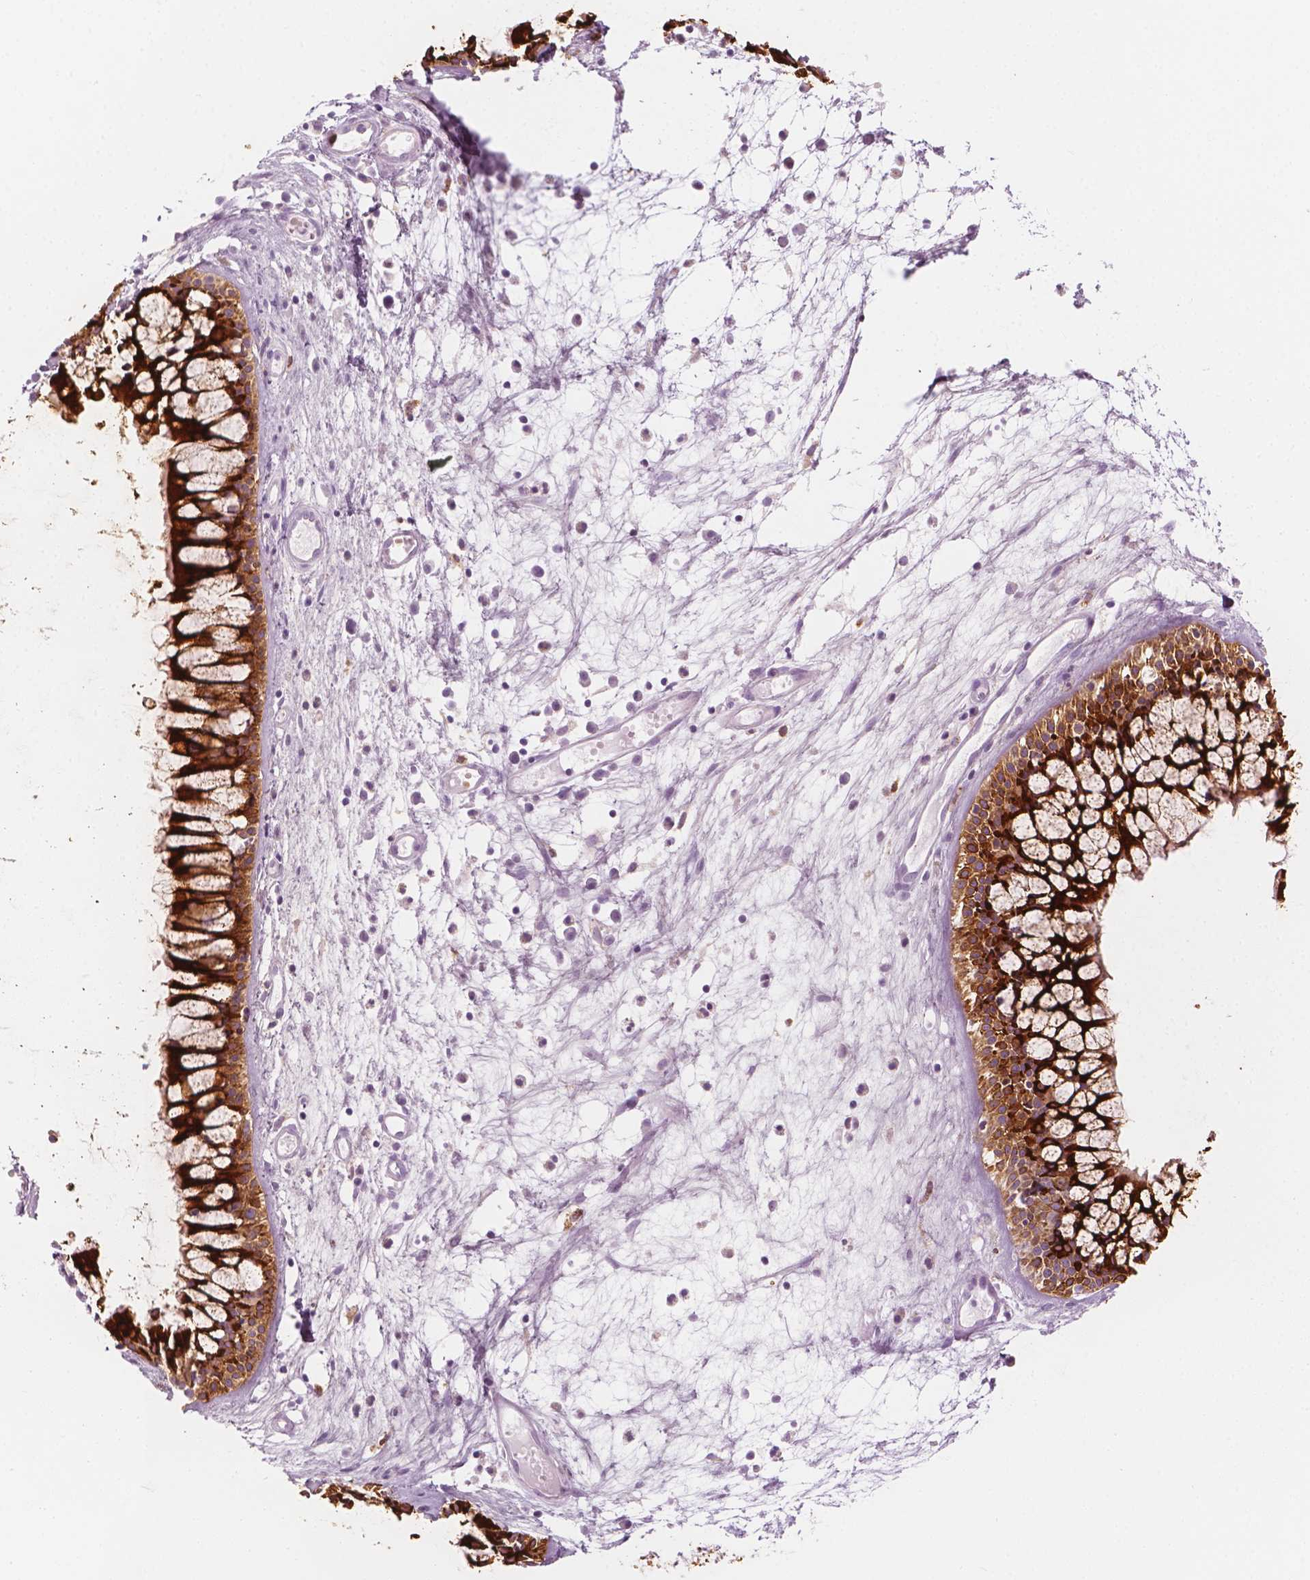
{"staining": {"intensity": "strong", "quantity": "25%-75%", "location": "cytoplasmic/membranous"}, "tissue": "nasopharynx", "cell_type": "Respiratory epithelial cells", "image_type": "normal", "snomed": [{"axis": "morphology", "description": "Normal tissue, NOS"}, {"axis": "topography", "description": "Nasopharynx"}], "caption": "Immunohistochemistry (IHC) of benign human nasopharynx displays high levels of strong cytoplasmic/membranous staining in about 25%-75% of respiratory epithelial cells. Immunohistochemistry stains the protein of interest in brown and the nuclei are stained blue.", "gene": "CES1", "patient": {"sex": "male", "age": 31}}